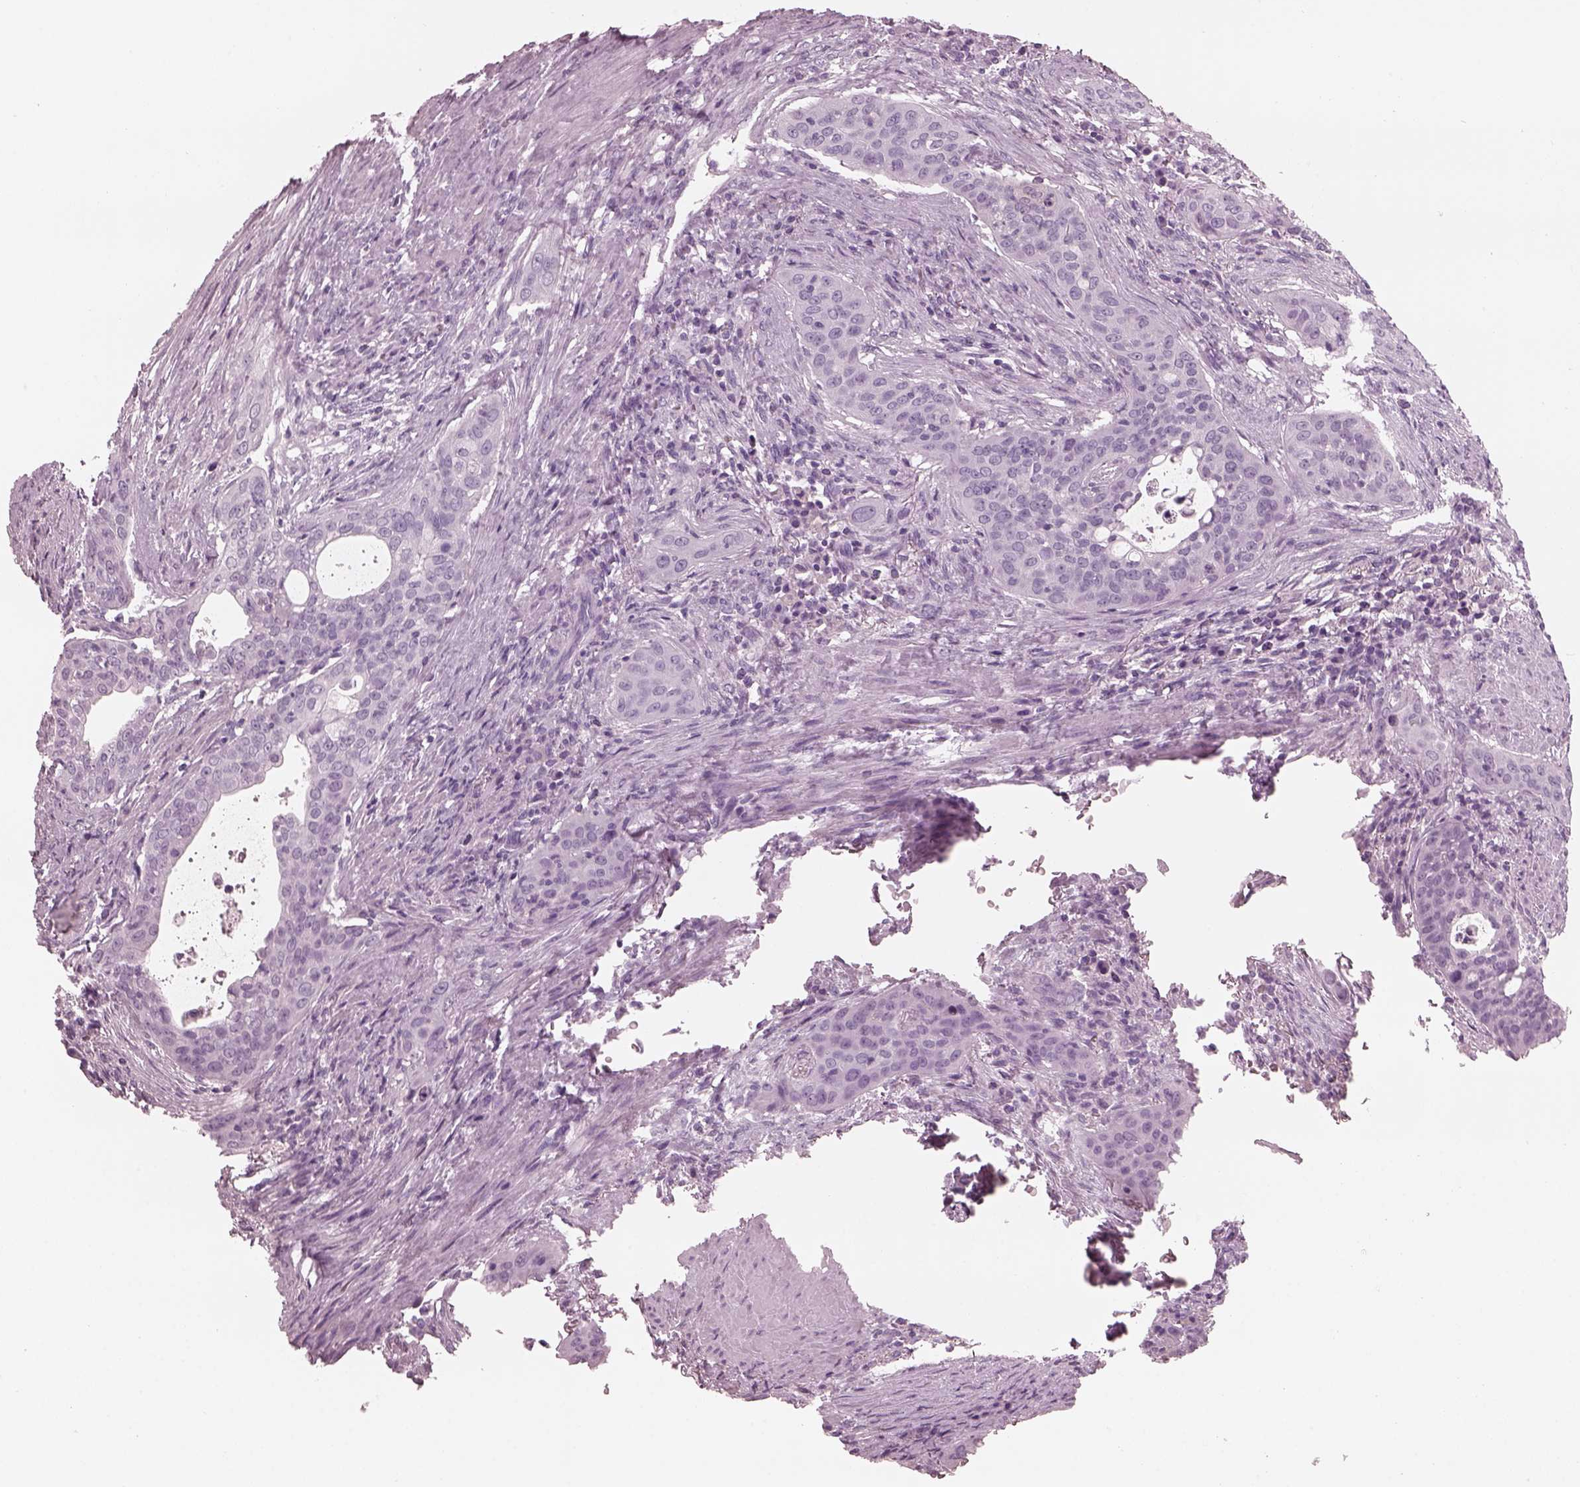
{"staining": {"intensity": "negative", "quantity": "none", "location": "none"}, "tissue": "urothelial cancer", "cell_type": "Tumor cells", "image_type": "cancer", "snomed": [{"axis": "morphology", "description": "Urothelial carcinoma, High grade"}, {"axis": "topography", "description": "Urinary bladder"}], "caption": "Tumor cells show no significant protein expression in urothelial cancer. The staining was performed using DAB to visualize the protein expression in brown, while the nuclei were stained in blue with hematoxylin (Magnification: 20x).", "gene": "FABP9", "patient": {"sex": "male", "age": 82}}